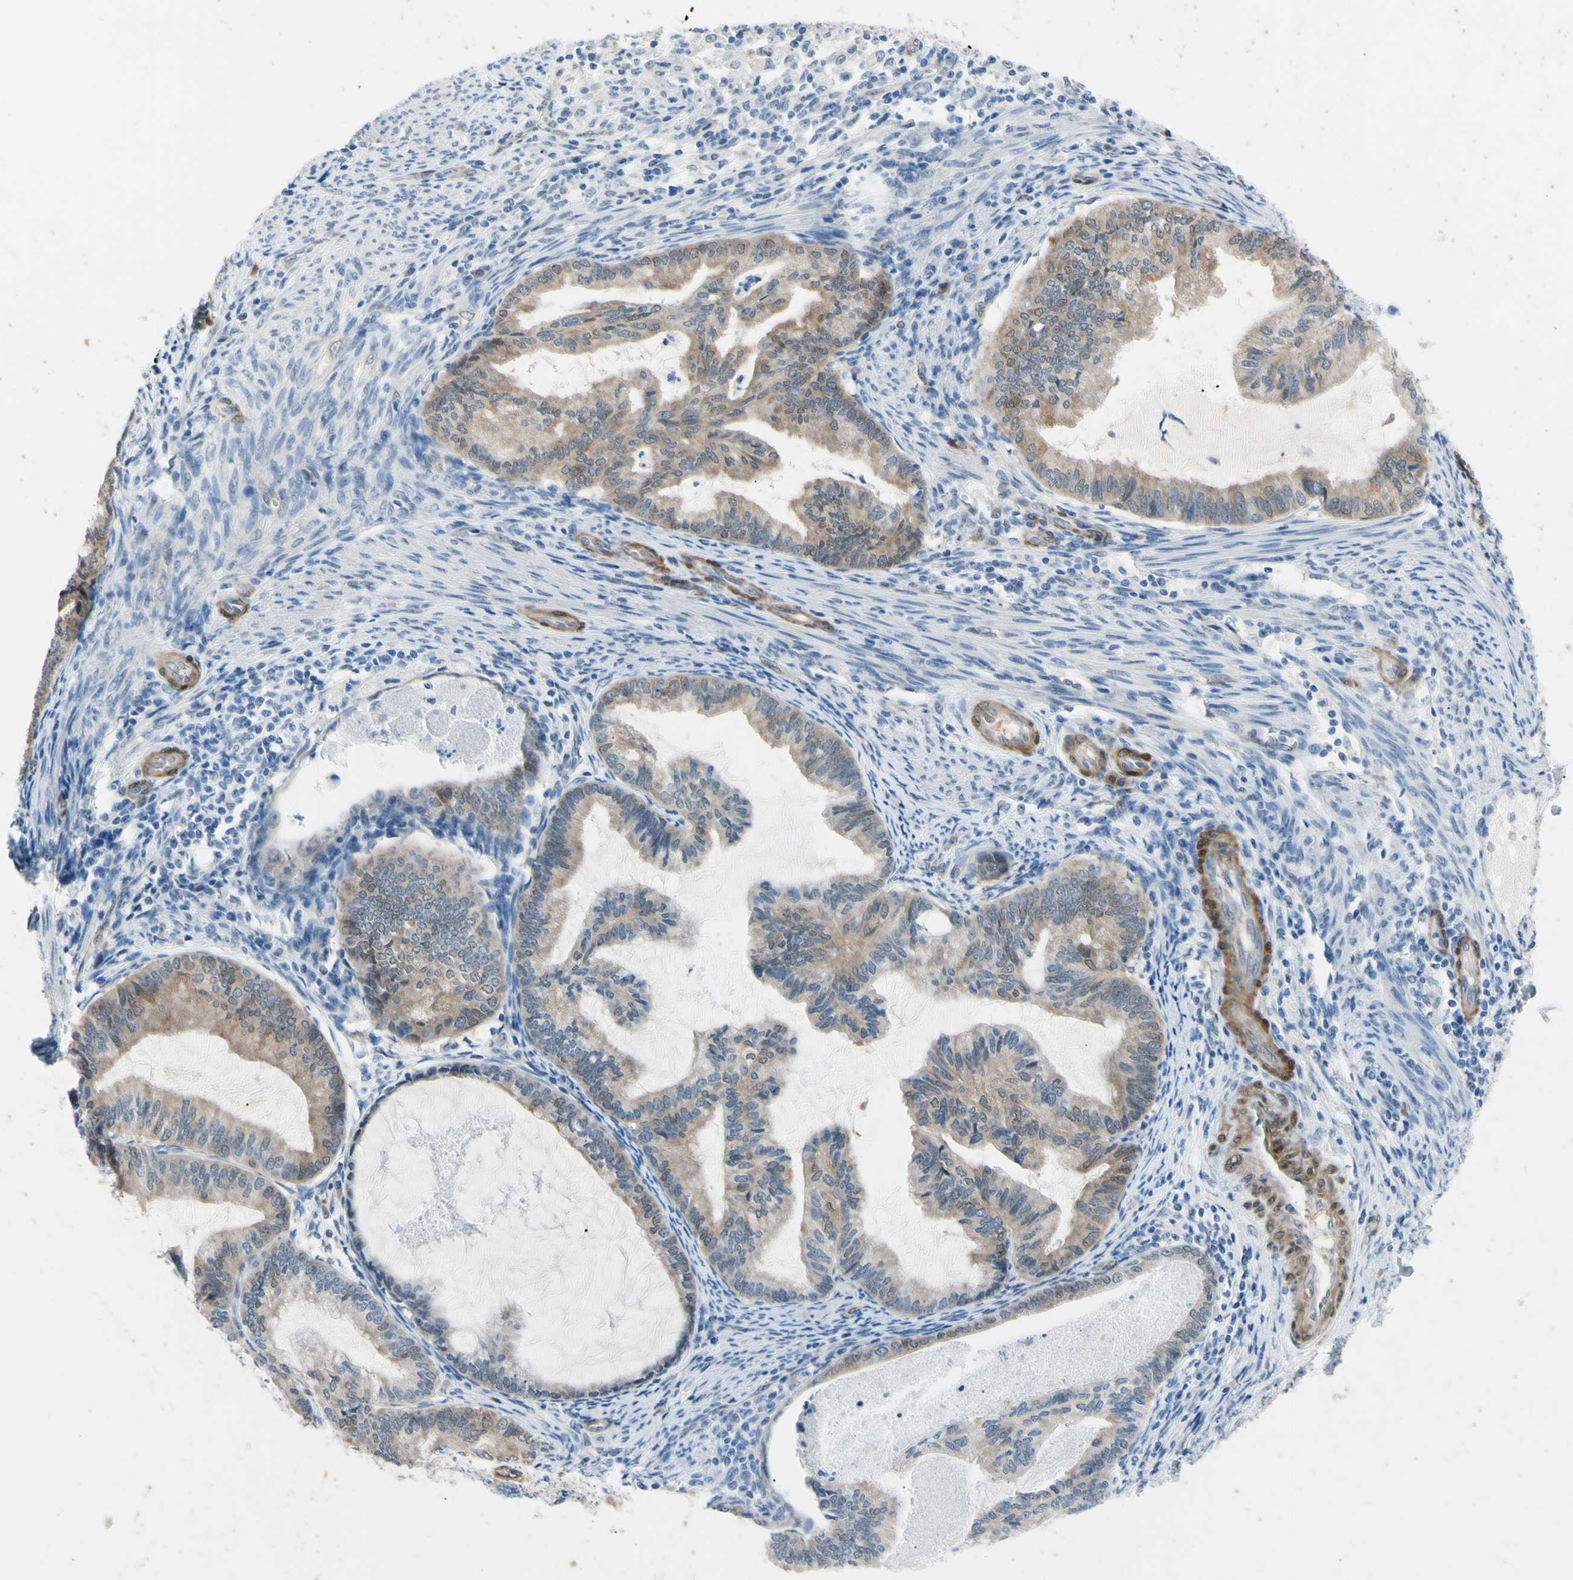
{"staining": {"intensity": "weak", "quantity": ">75%", "location": "cytoplasmic/membranous"}, "tissue": "cervical cancer", "cell_type": "Tumor cells", "image_type": "cancer", "snomed": [{"axis": "morphology", "description": "Normal tissue, NOS"}, {"axis": "morphology", "description": "Adenocarcinoma, NOS"}, {"axis": "topography", "description": "Cervix"}, {"axis": "topography", "description": "Endometrium"}], "caption": "Immunohistochemistry (DAB (3,3'-diaminobenzidine)) staining of cervical cancer (adenocarcinoma) demonstrates weak cytoplasmic/membranous protein staining in approximately >75% of tumor cells.", "gene": "NOL3", "patient": {"sex": "female", "age": 86}}